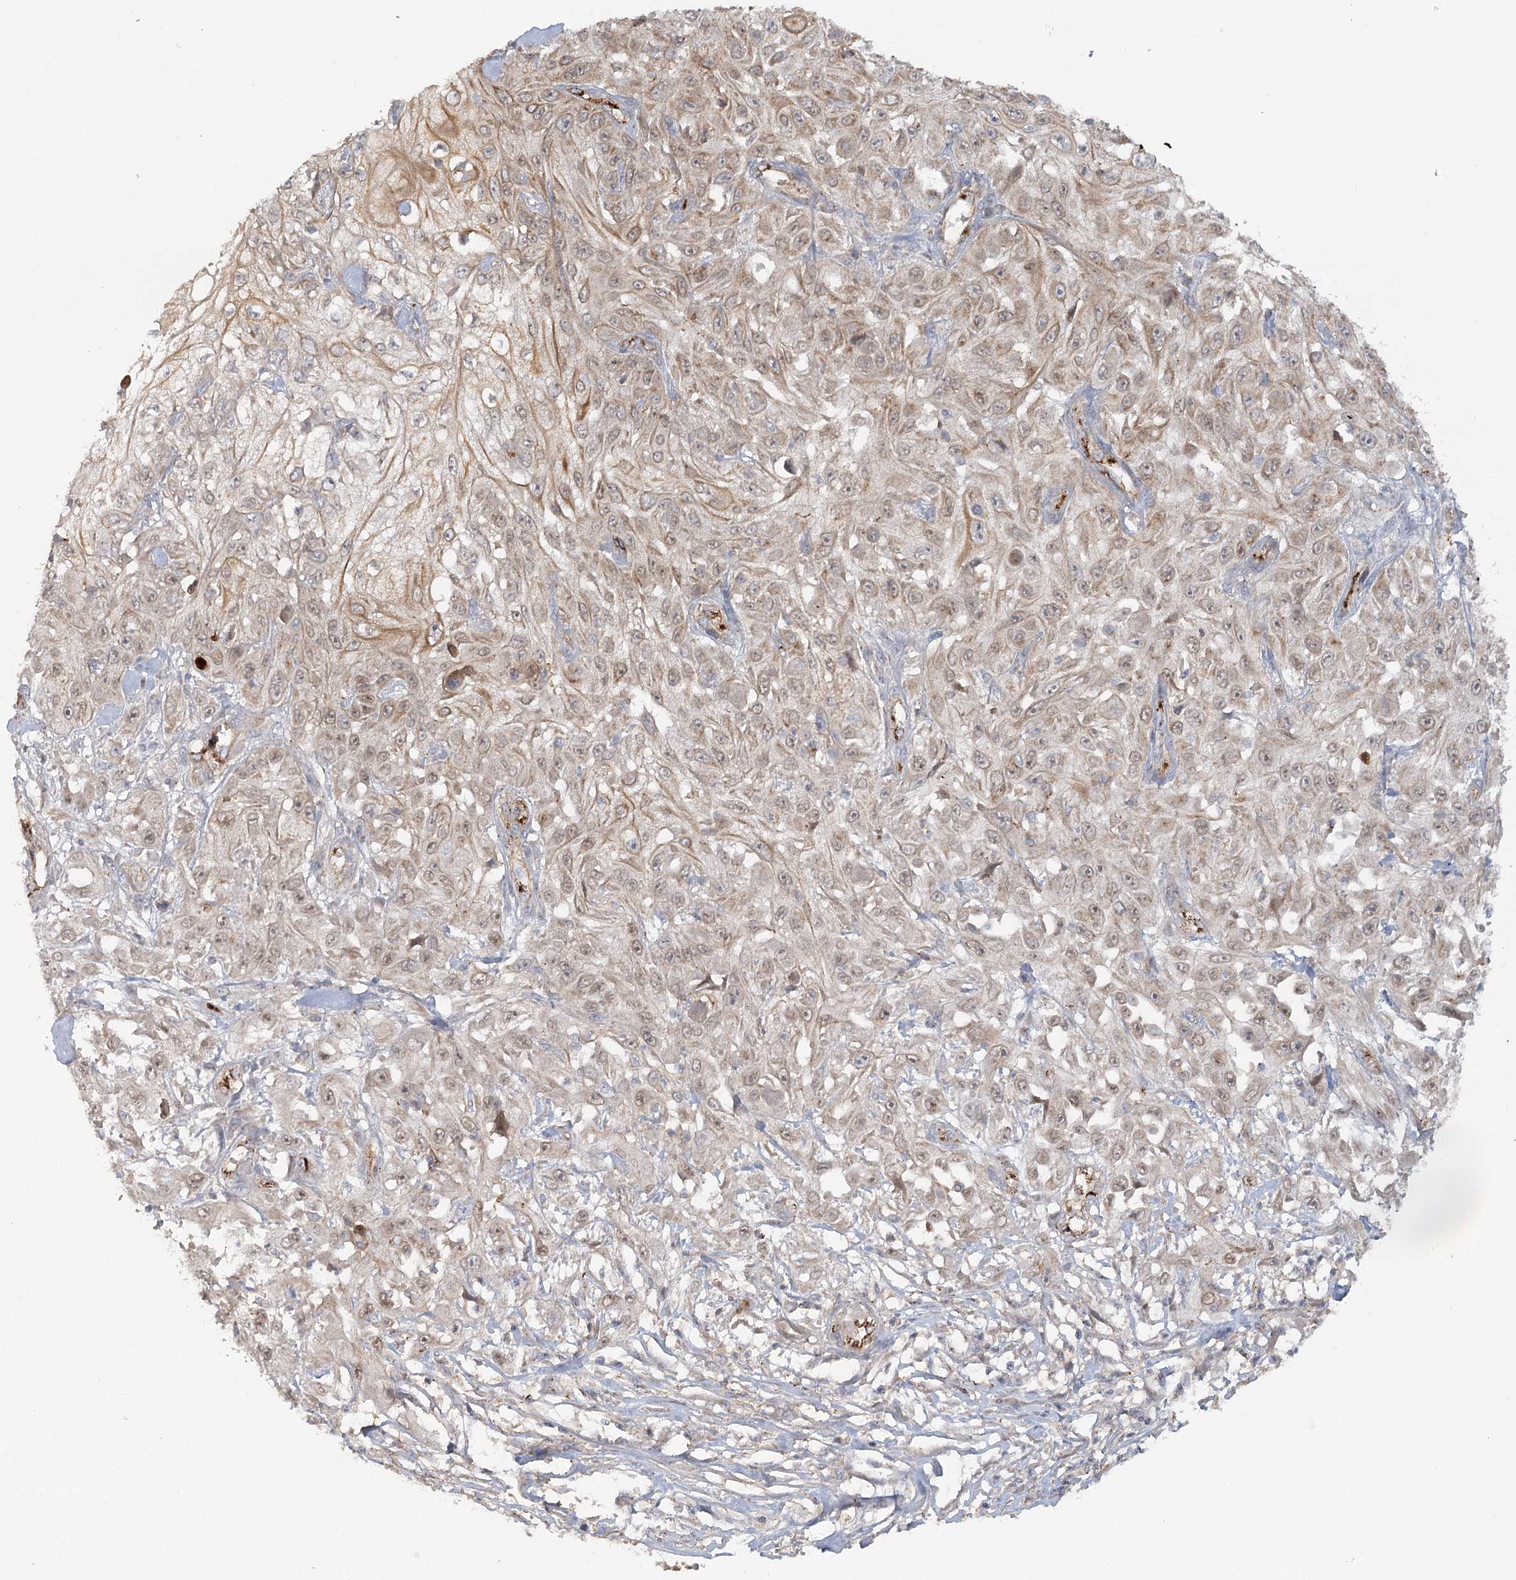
{"staining": {"intensity": "weak", "quantity": "25%-75%", "location": "cytoplasmic/membranous"}, "tissue": "skin cancer", "cell_type": "Tumor cells", "image_type": "cancer", "snomed": [{"axis": "morphology", "description": "Squamous cell carcinoma, NOS"}, {"axis": "morphology", "description": "Squamous cell carcinoma, metastatic, NOS"}, {"axis": "topography", "description": "Skin"}, {"axis": "topography", "description": "Lymph node"}], "caption": "Human skin cancer stained with a protein marker demonstrates weak staining in tumor cells.", "gene": "KBTBD4", "patient": {"sex": "male", "age": 75}}